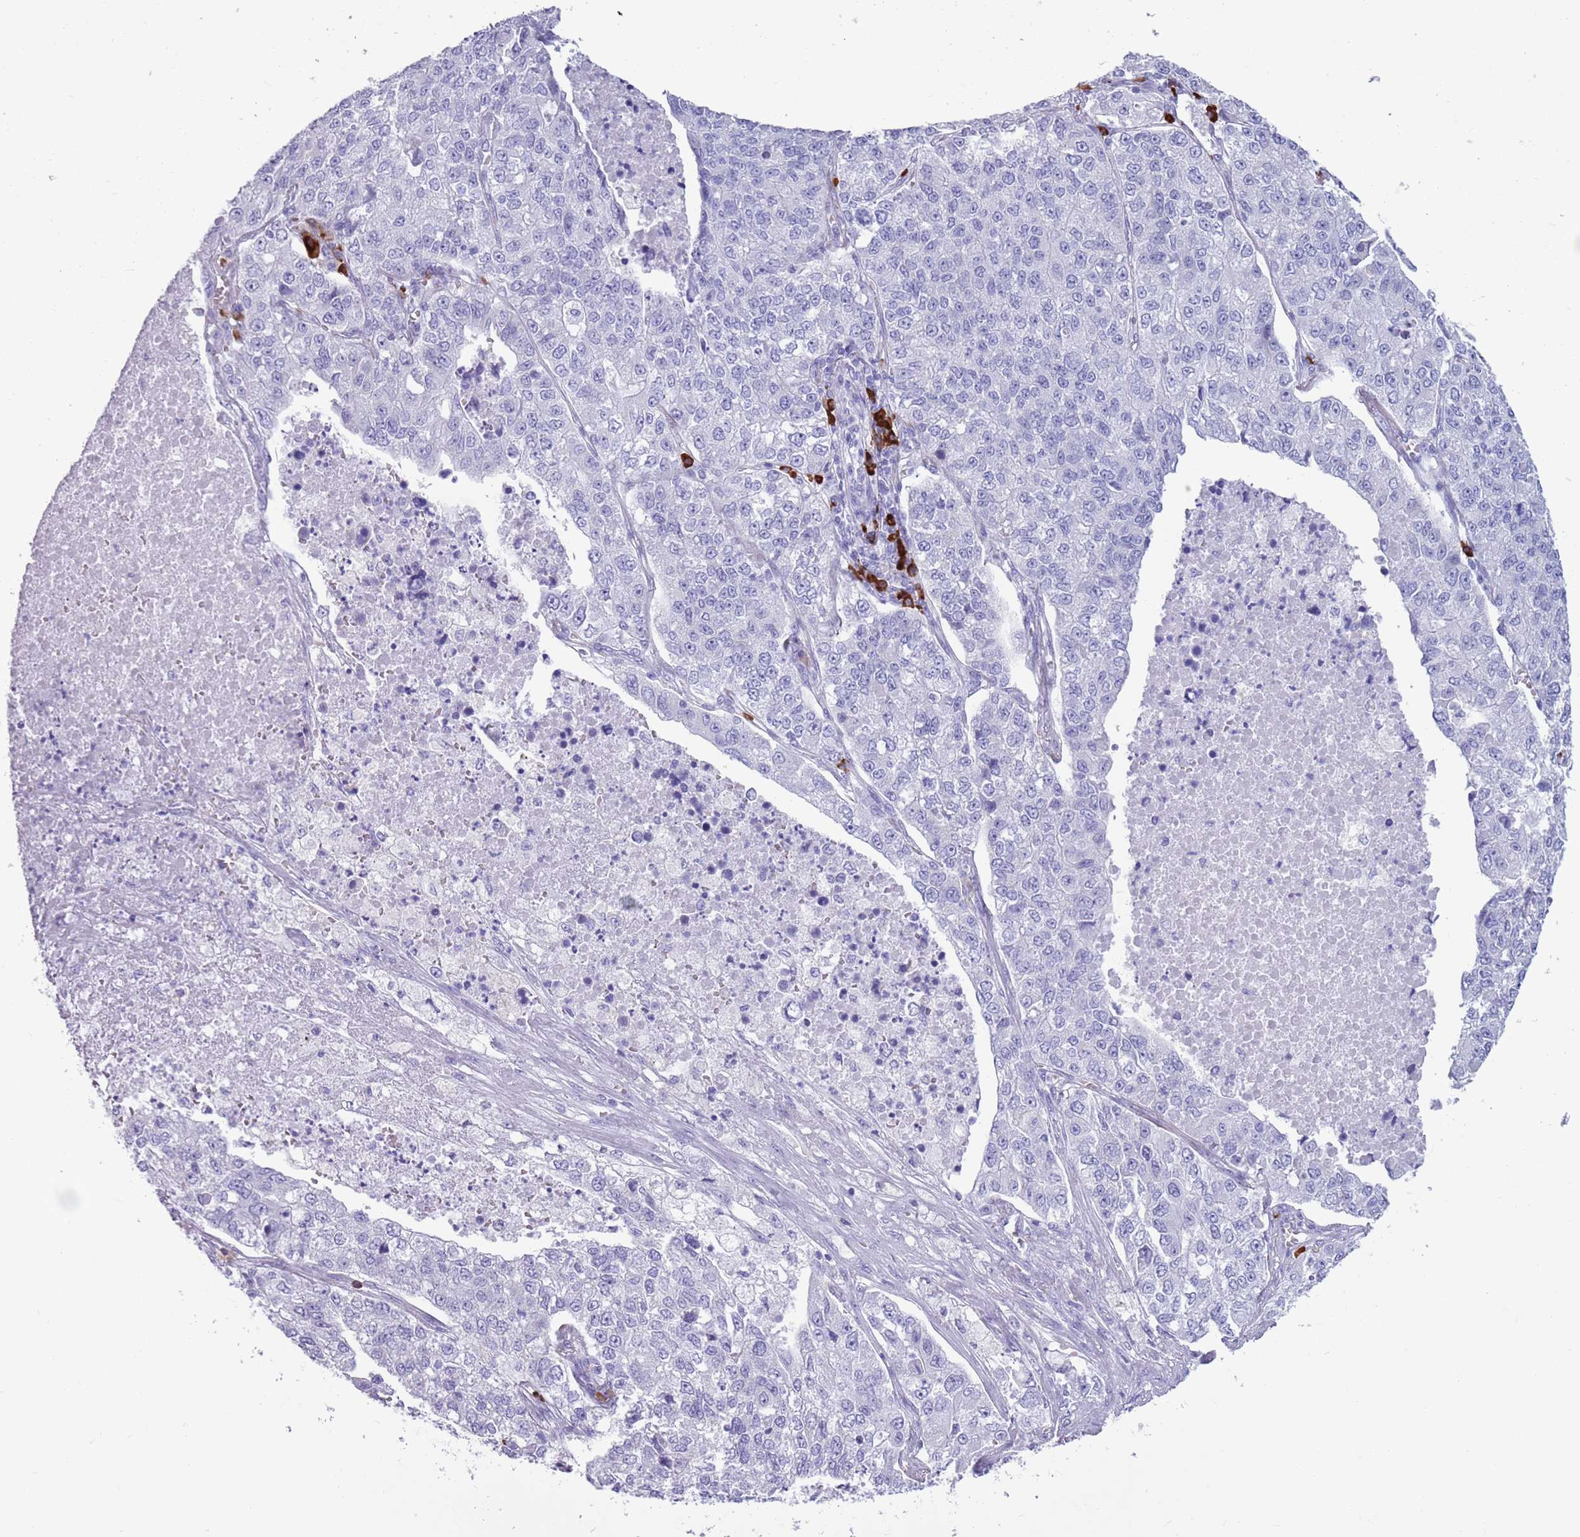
{"staining": {"intensity": "negative", "quantity": "none", "location": "none"}, "tissue": "lung cancer", "cell_type": "Tumor cells", "image_type": "cancer", "snomed": [{"axis": "morphology", "description": "Adenocarcinoma, NOS"}, {"axis": "topography", "description": "Lung"}], "caption": "The immunohistochemistry (IHC) histopathology image has no significant staining in tumor cells of lung cancer tissue.", "gene": "LY6G5B", "patient": {"sex": "male", "age": 49}}